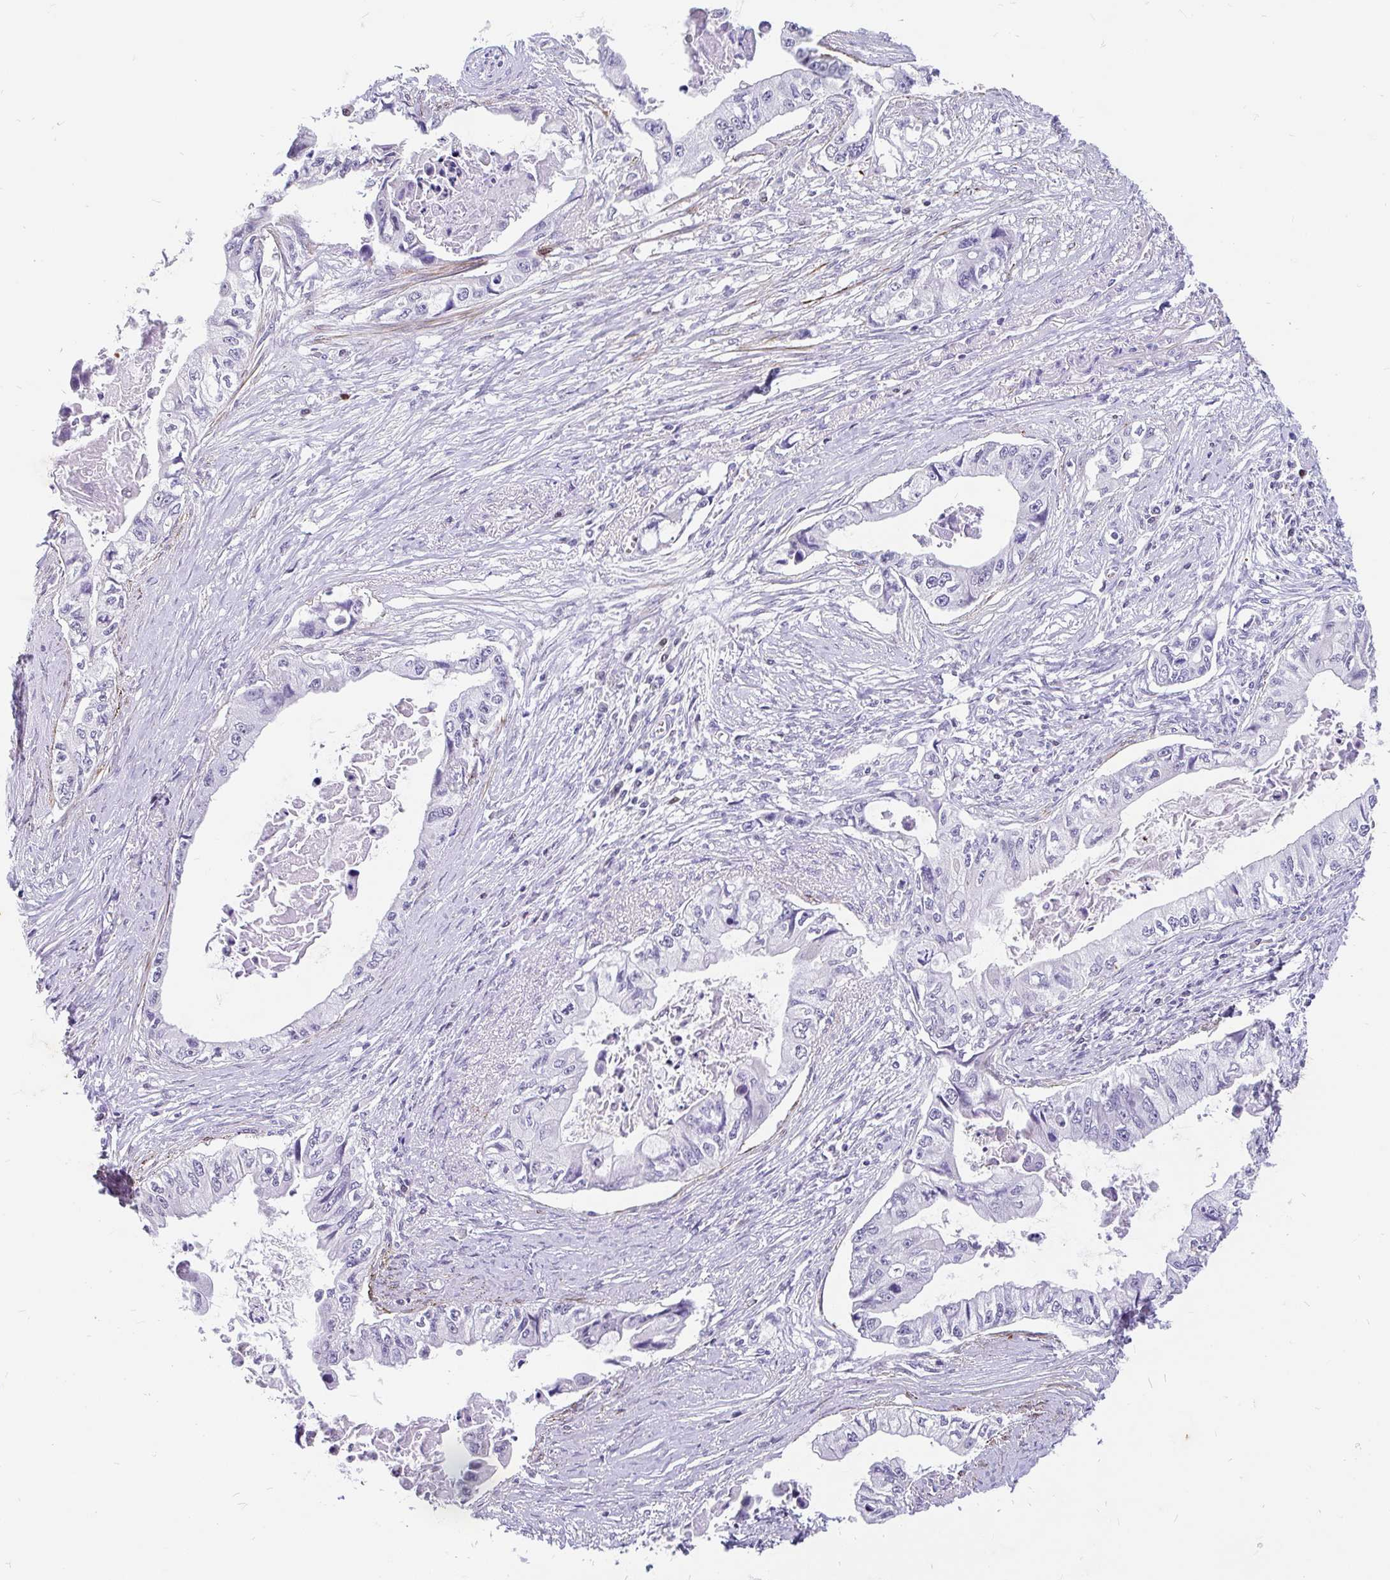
{"staining": {"intensity": "negative", "quantity": "none", "location": "none"}, "tissue": "pancreatic cancer", "cell_type": "Tumor cells", "image_type": "cancer", "snomed": [{"axis": "morphology", "description": "Adenocarcinoma, NOS"}, {"axis": "topography", "description": "Pancreas"}], "caption": "This is an immunohistochemistry (IHC) image of pancreatic cancer (adenocarcinoma). There is no positivity in tumor cells.", "gene": "EML5", "patient": {"sex": "male", "age": 66}}